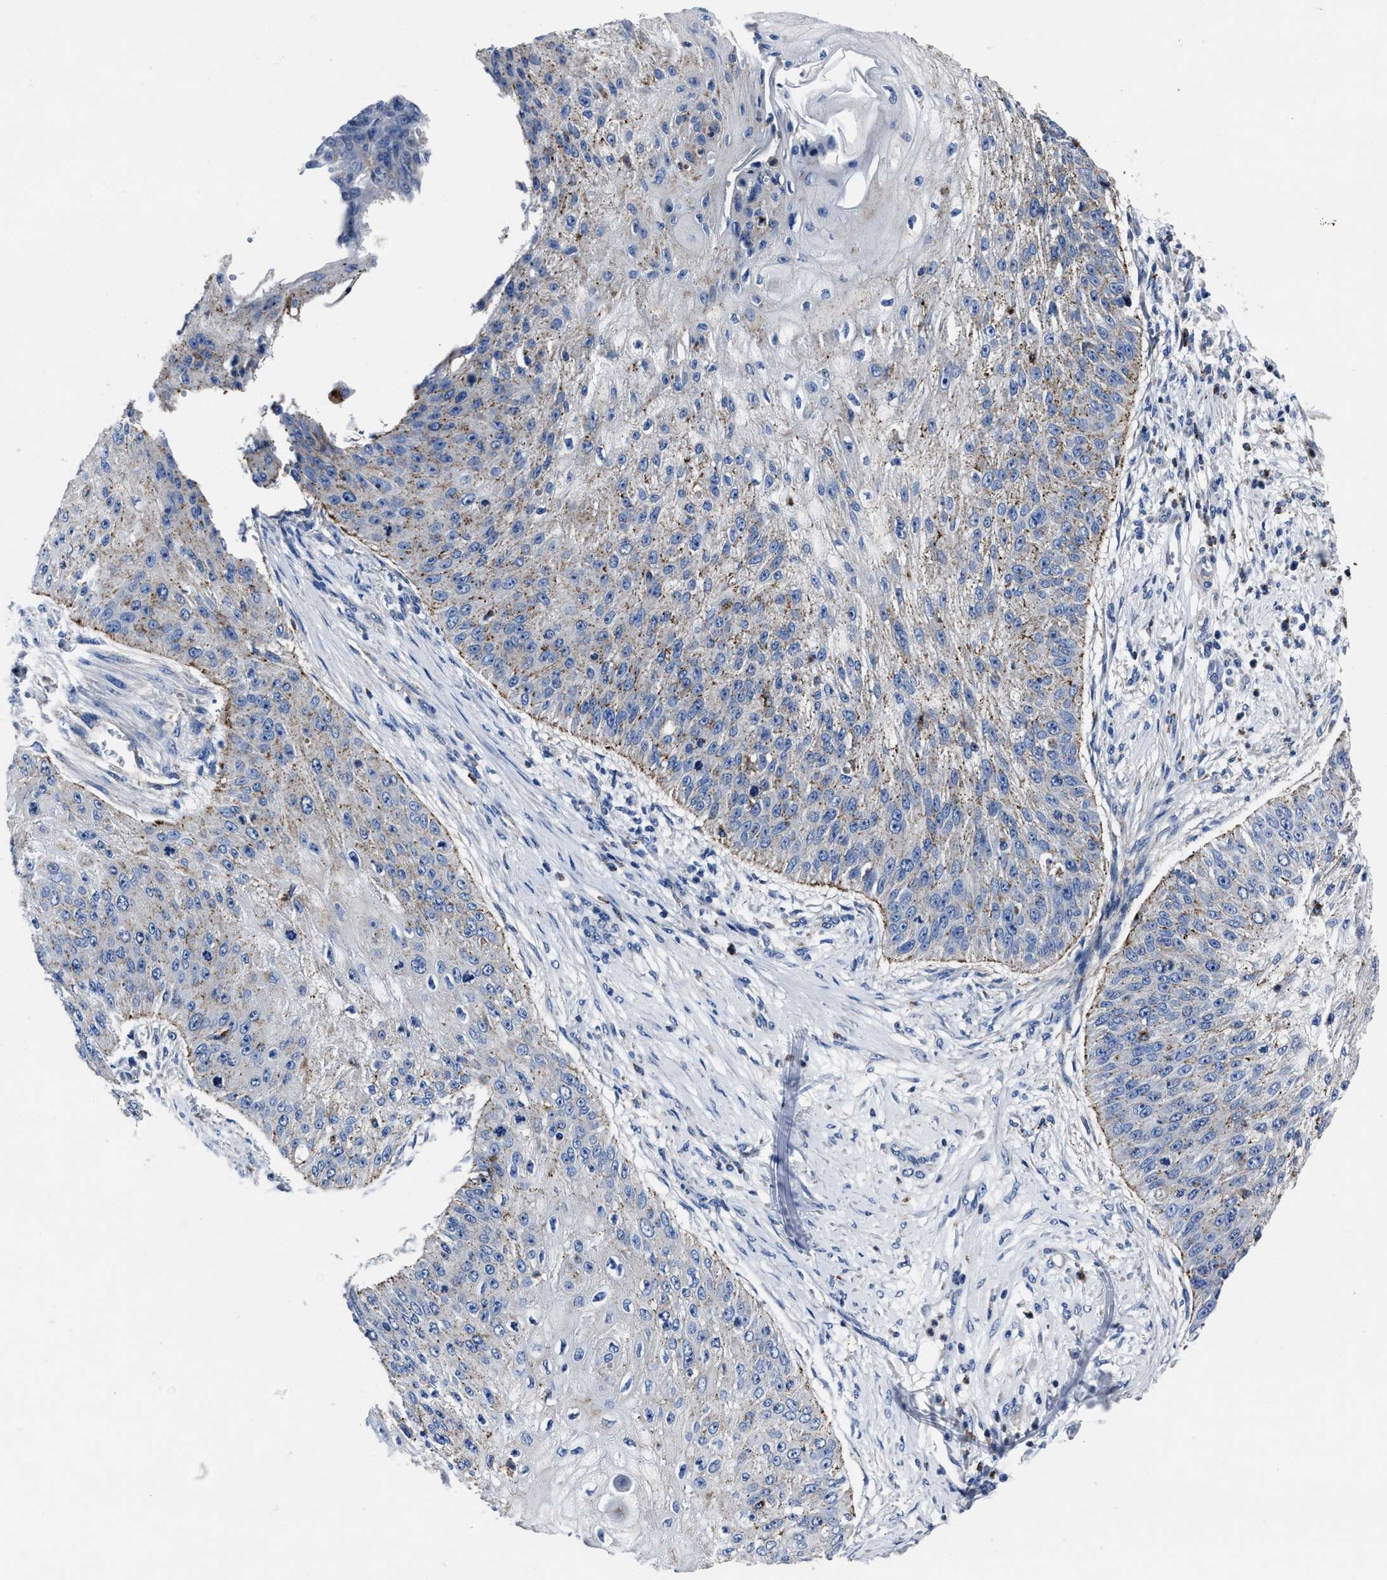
{"staining": {"intensity": "weak", "quantity": "<25%", "location": "cytoplasmic/membranous"}, "tissue": "skin cancer", "cell_type": "Tumor cells", "image_type": "cancer", "snomed": [{"axis": "morphology", "description": "Squamous cell carcinoma, NOS"}, {"axis": "topography", "description": "Skin"}], "caption": "A high-resolution image shows immunohistochemistry staining of skin cancer, which shows no significant positivity in tumor cells. (Immunohistochemistry (ihc), brightfield microscopy, high magnification).", "gene": "LAMTOR4", "patient": {"sex": "female", "age": 80}}